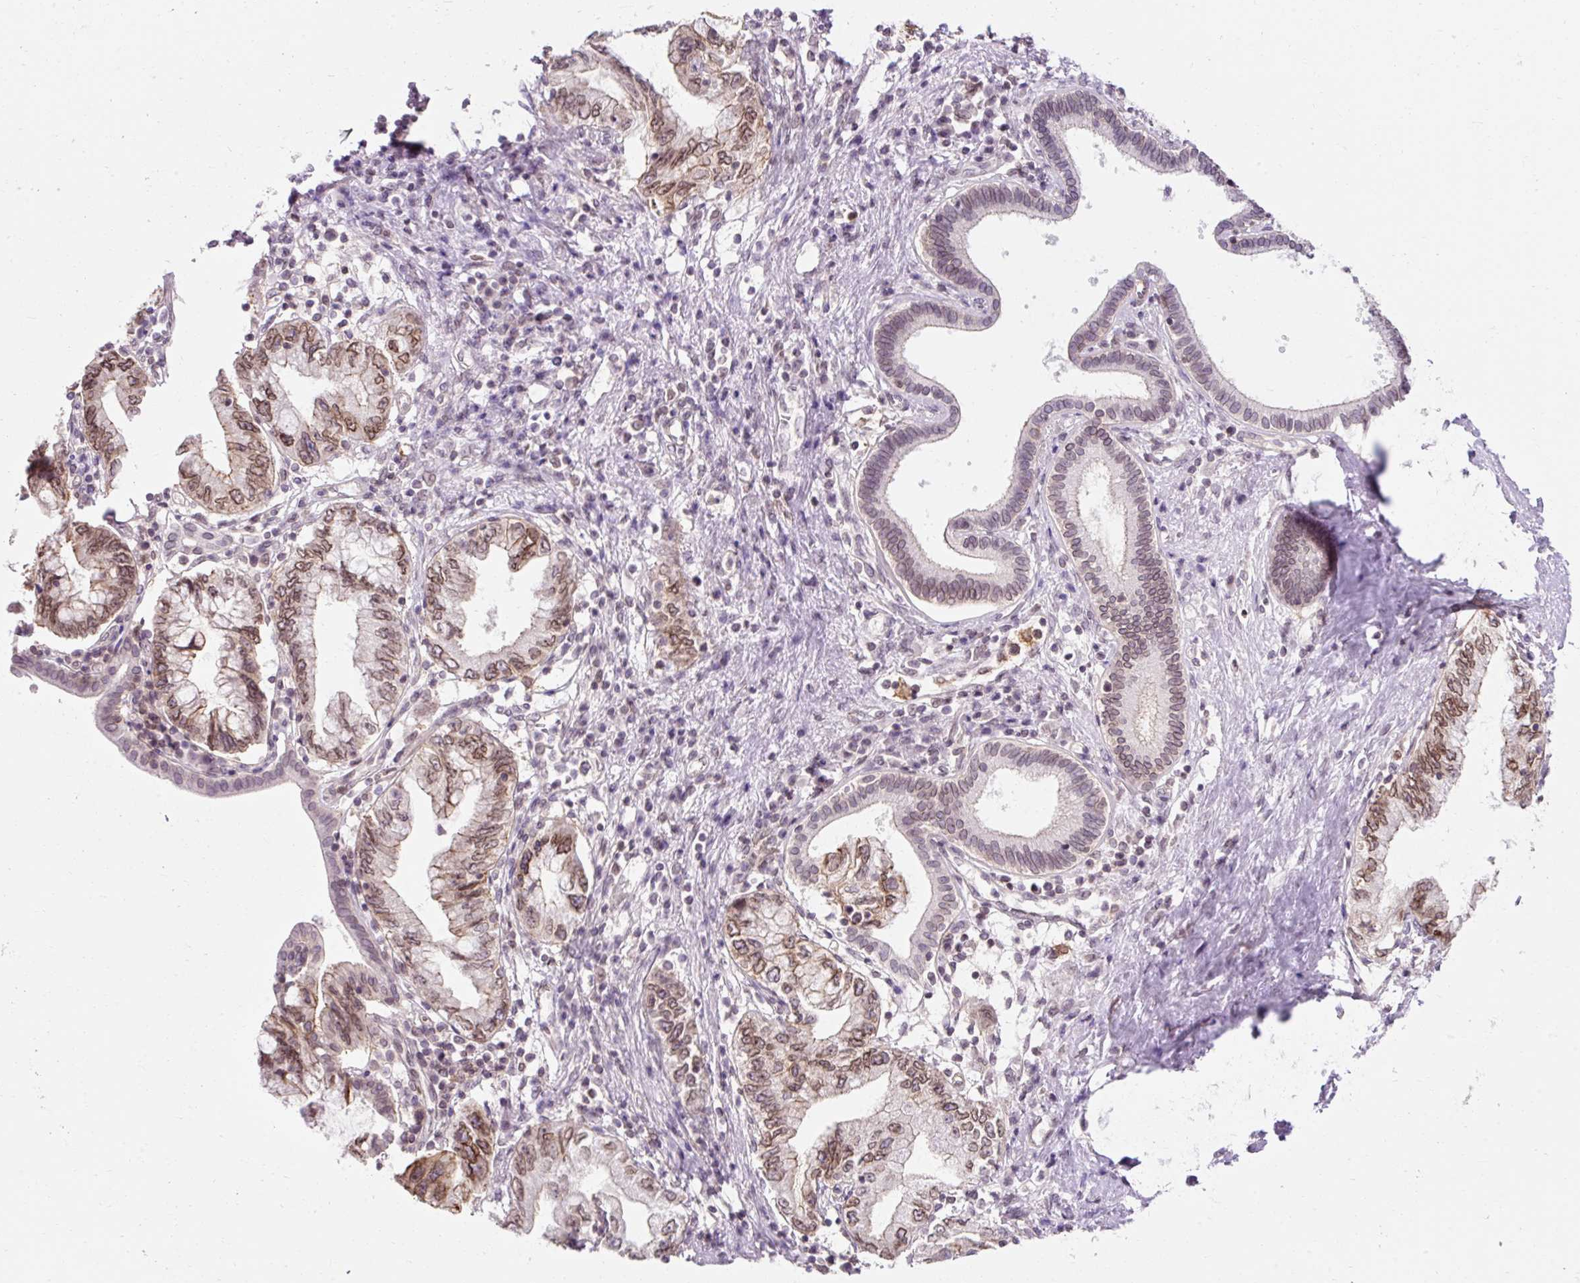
{"staining": {"intensity": "moderate", "quantity": ">75%", "location": "cytoplasmic/membranous,nuclear"}, "tissue": "pancreatic cancer", "cell_type": "Tumor cells", "image_type": "cancer", "snomed": [{"axis": "morphology", "description": "Adenocarcinoma, NOS"}, {"axis": "topography", "description": "Pancreas"}], "caption": "Human pancreatic cancer stained with a brown dye shows moderate cytoplasmic/membranous and nuclear positive staining in about >75% of tumor cells.", "gene": "ZNF610", "patient": {"sex": "female", "age": 73}}